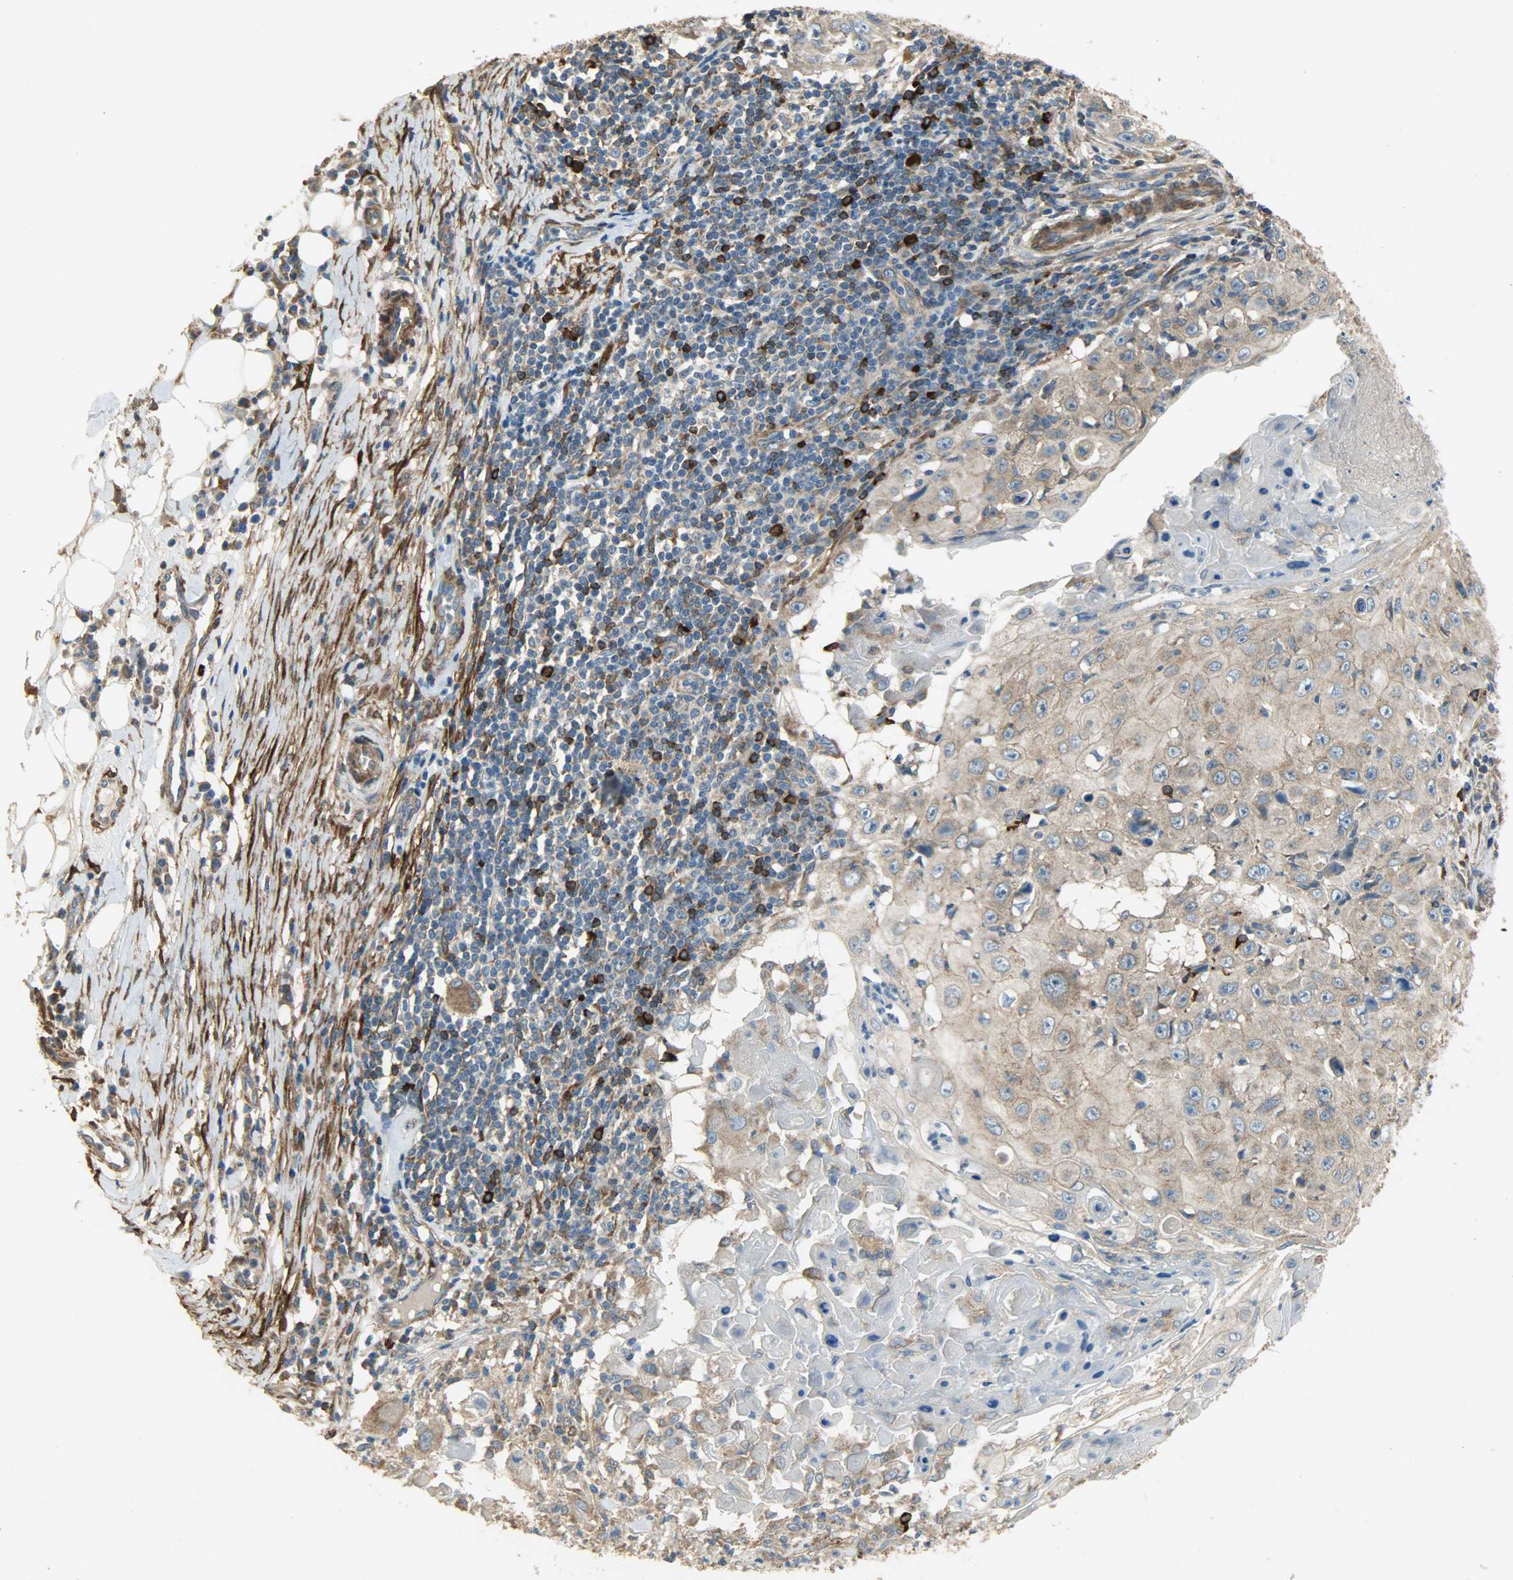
{"staining": {"intensity": "moderate", "quantity": ">75%", "location": "cytoplasmic/membranous"}, "tissue": "skin cancer", "cell_type": "Tumor cells", "image_type": "cancer", "snomed": [{"axis": "morphology", "description": "Squamous cell carcinoma, NOS"}, {"axis": "topography", "description": "Skin"}], "caption": "IHC photomicrograph of skin squamous cell carcinoma stained for a protein (brown), which shows medium levels of moderate cytoplasmic/membranous expression in about >75% of tumor cells.", "gene": "C1orf198", "patient": {"sex": "male", "age": 86}}